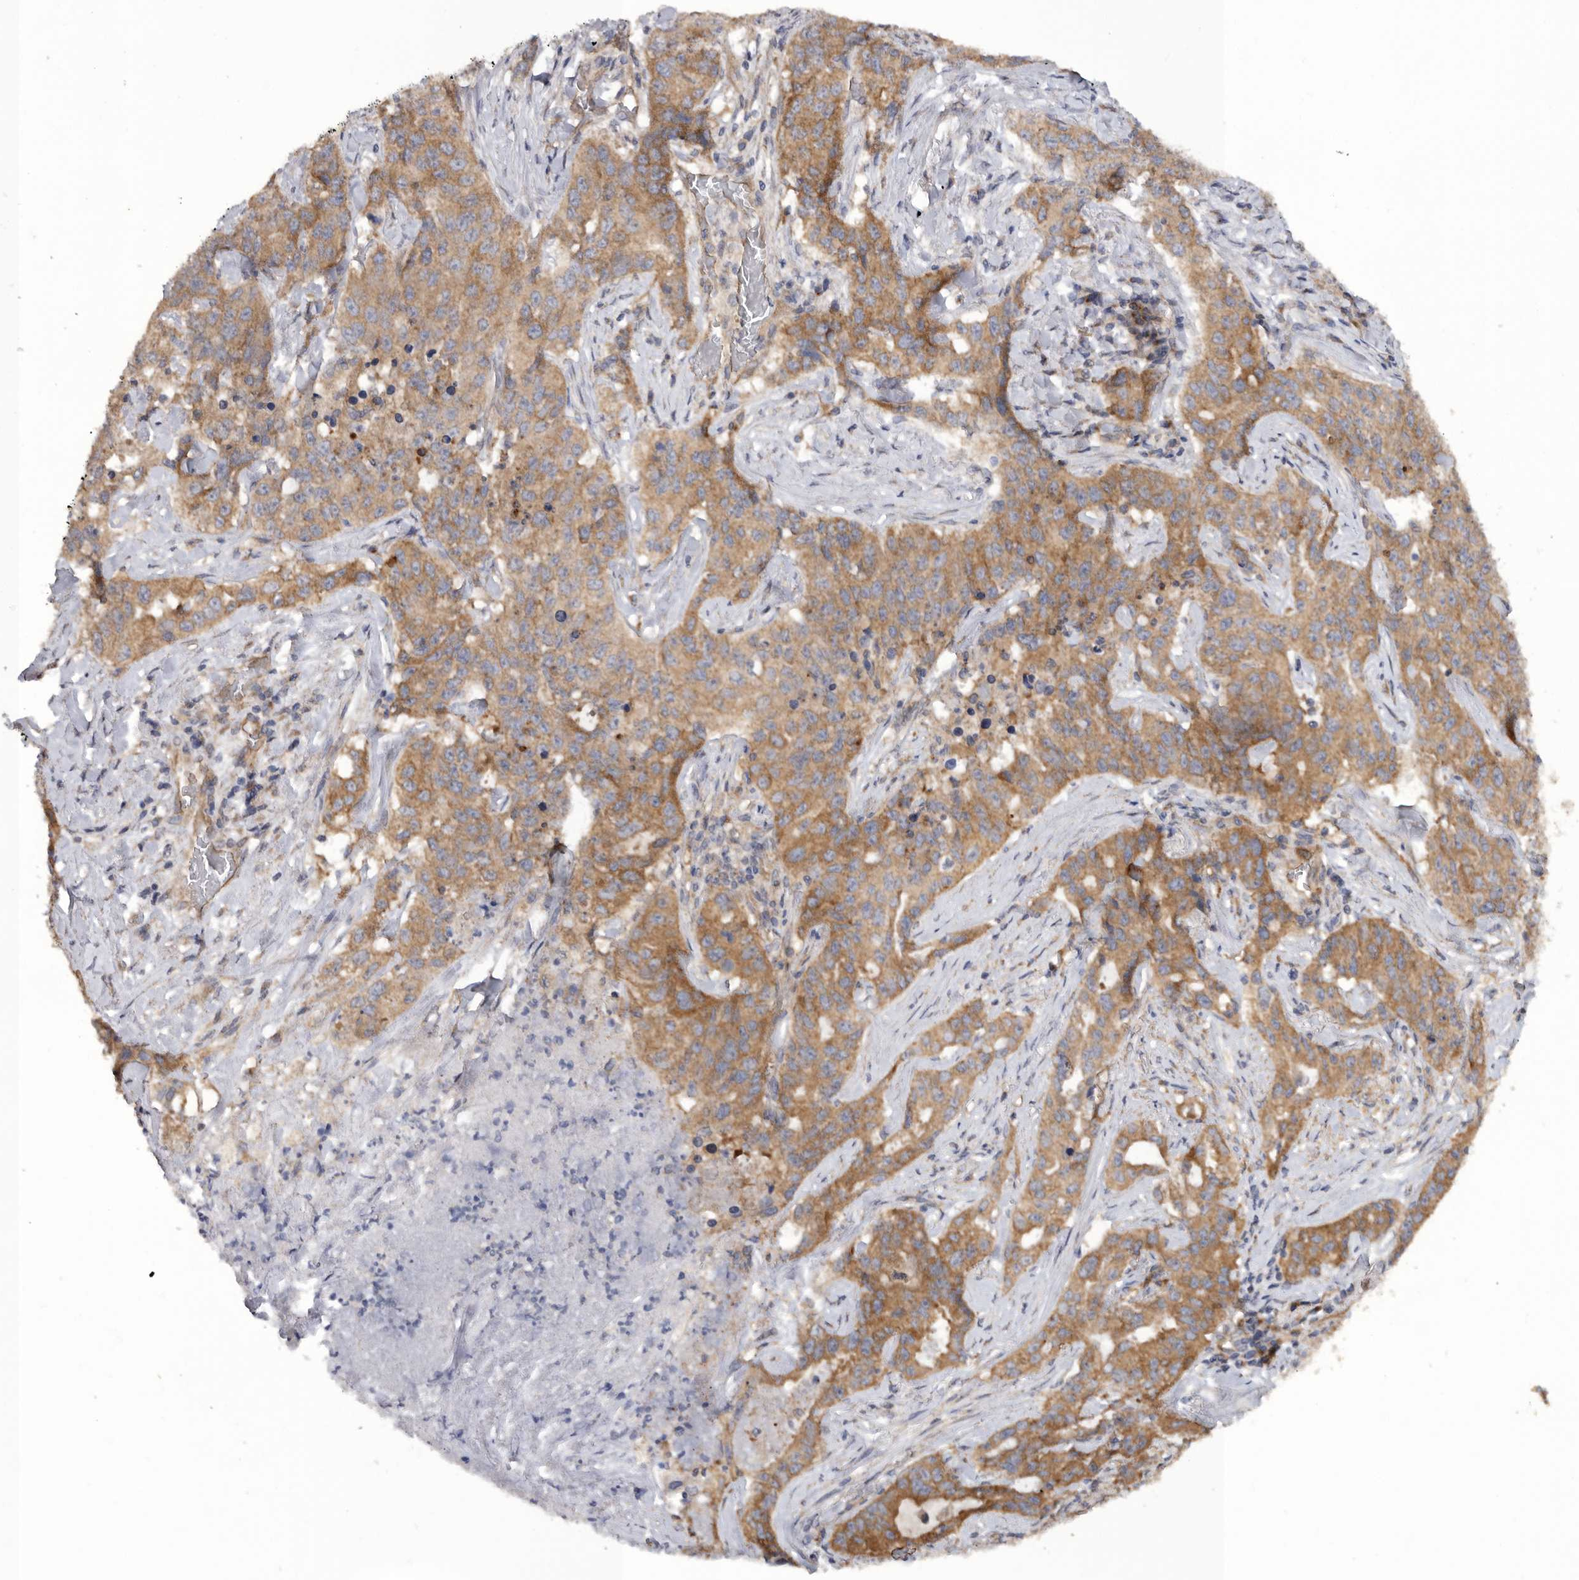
{"staining": {"intensity": "moderate", "quantity": ">75%", "location": "cytoplasmic/membranous"}, "tissue": "lung cancer", "cell_type": "Tumor cells", "image_type": "cancer", "snomed": [{"axis": "morphology", "description": "Adenocarcinoma, NOS"}, {"axis": "topography", "description": "Lung"}], "caption": "A medium amount of moderate cytoplasmic/membranous expression is identified in about >75% of tumor cells in lung cancer tissue.", "gene": "PODXL2", "patient": {"sex": "female", "age": 51}}